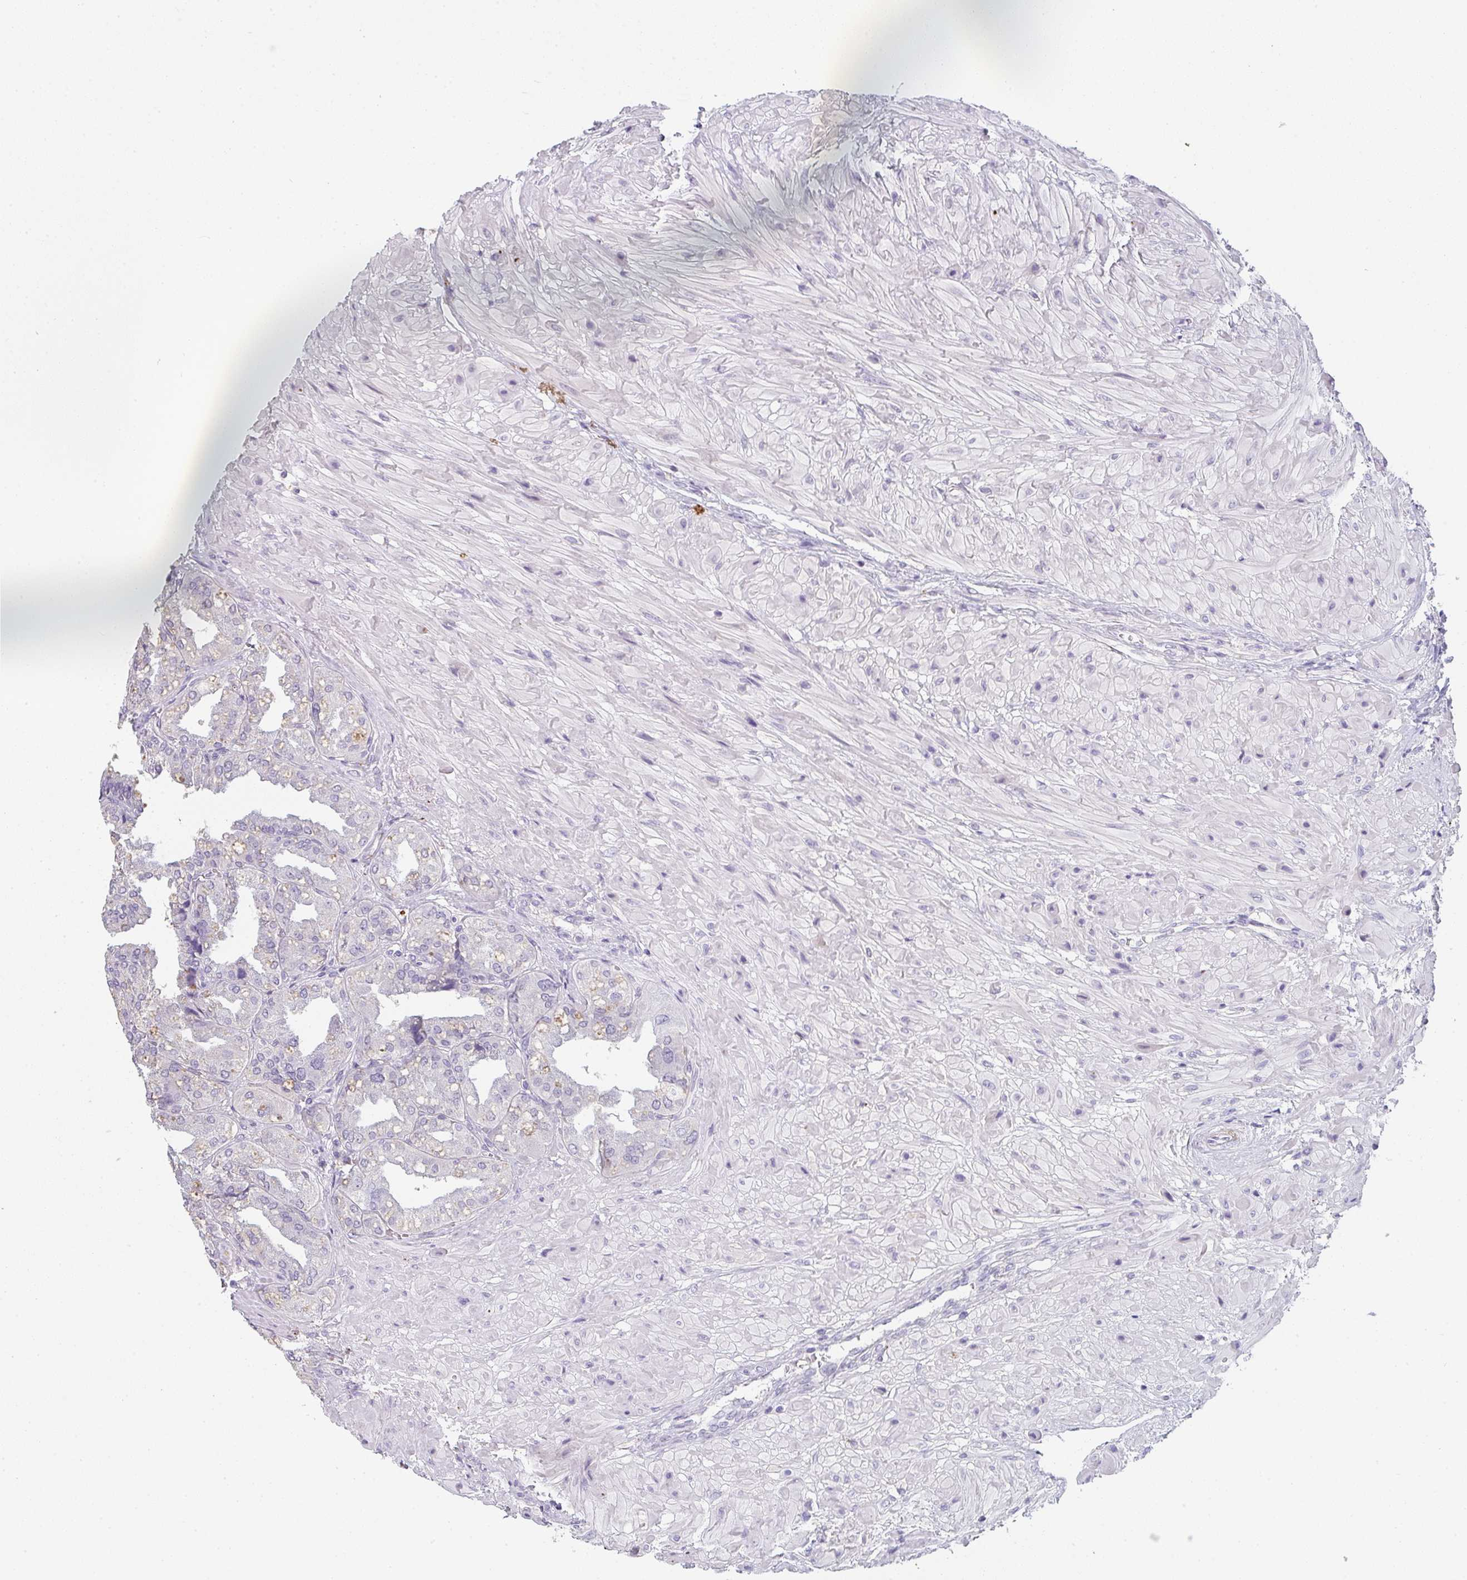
{"staining": {"intensity": "negative", "quantity": "none", "location": "none"}, "tissue": "seminal vesicle", "cell_type": "Glandular cells", "image_type": "normal", "snomed": [{"axis": "morphology", "description": "Normal tissue, NOS"}, {"axis": "topography", "description": "Seminal veicle"}], "caption": "The micrograph shows no staining of glandular cells in unremarkable seminal vesicle. Brightfield microscopy of IHC stained with DAB (3,3'-diaminobenzidine) (brown) and hematoxylin (blue), captured at high magnification.", "gene": "C1QTNF8", "patient": {"sex": "male", "age": 55}}